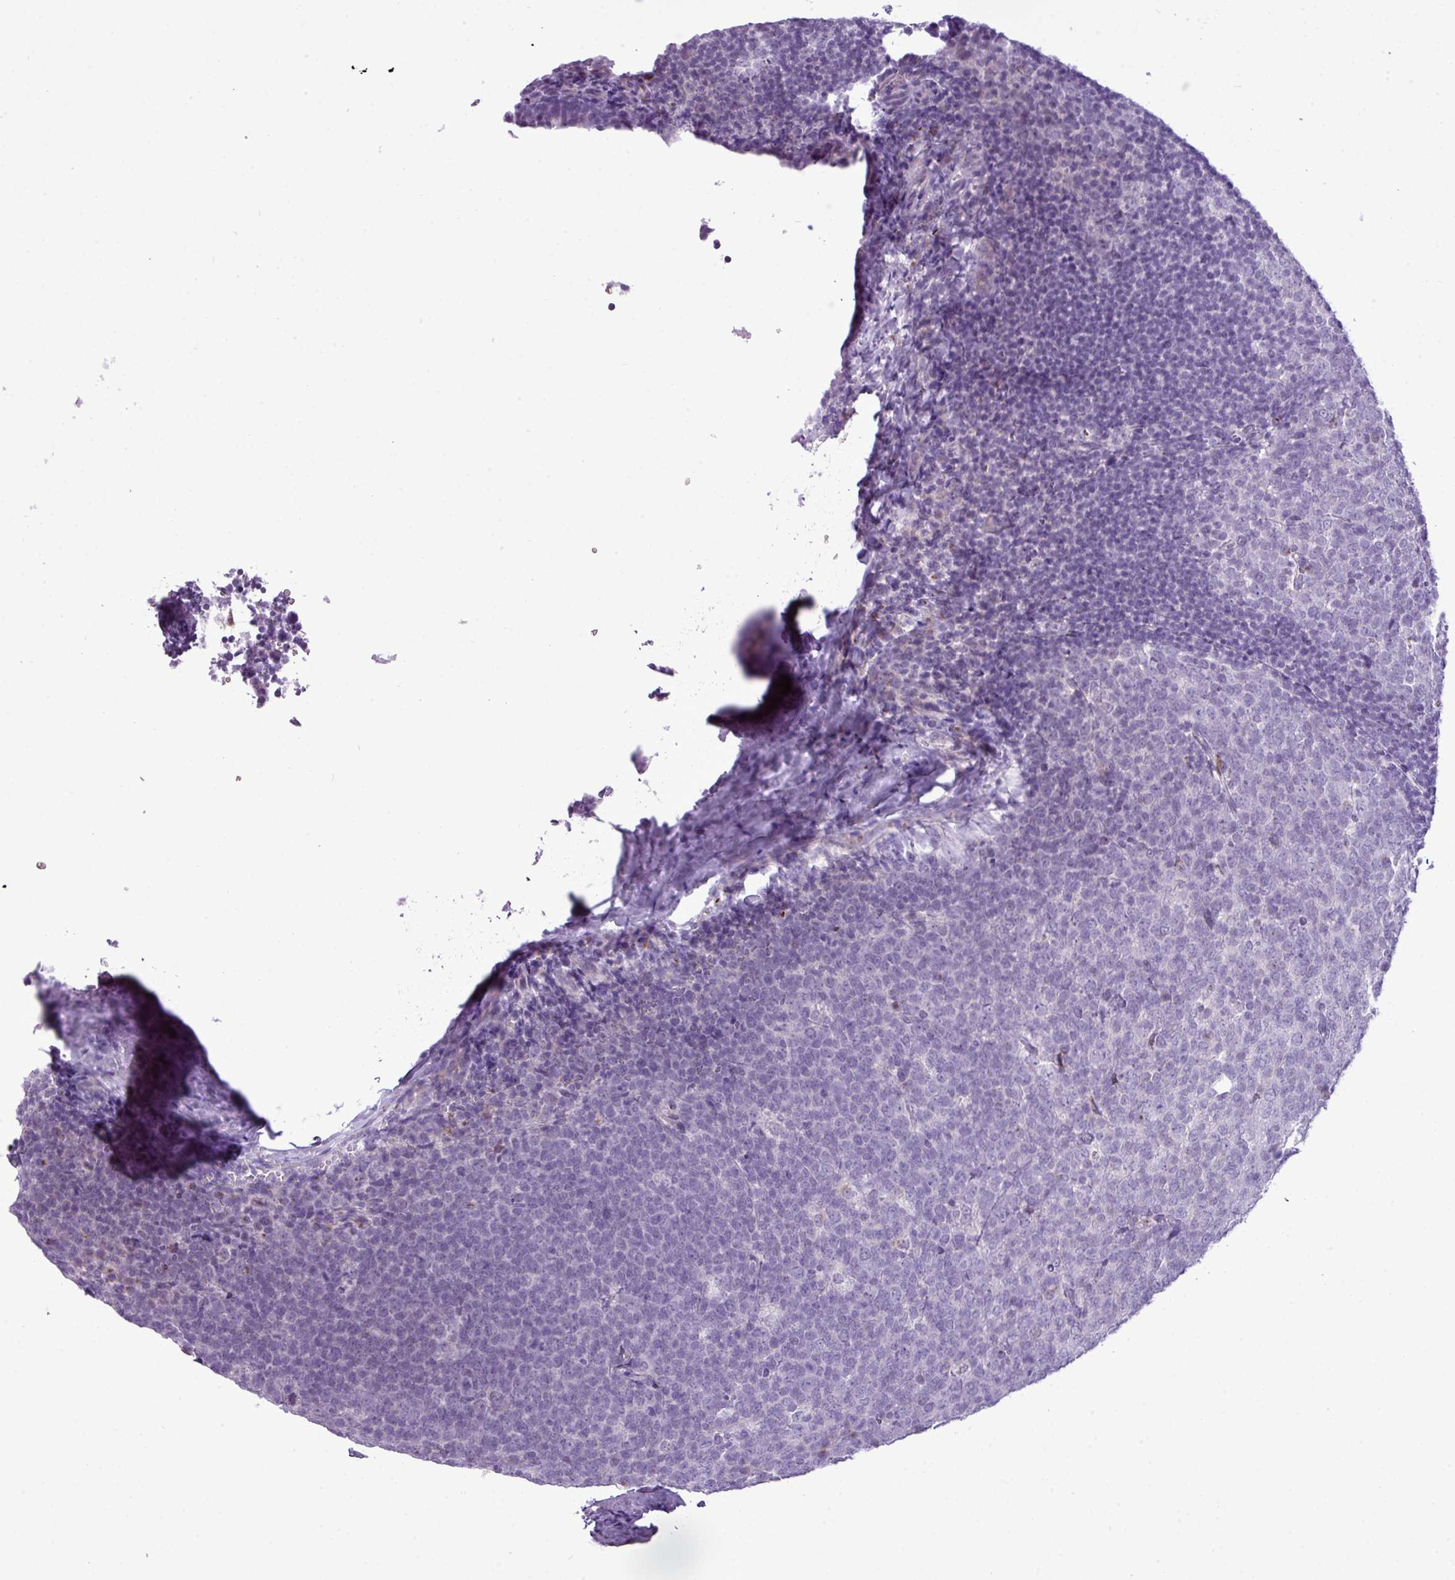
{"staining": {"intensity": "negative", "quantity": "none", "location": "none"}, "tissue": "tonsil", "cell_type": "Germinal center cells", "image_type": "normal", "snomed": [{"axis": "morphology", "description": "Normal tissue, NOS"}, {"axis": "topography", "description": "Tonsil"}], "caption": "A high-resolution image shows immunohistochemistry (IHC) staining of unremarkable tonsil, which demonstrates no significant positivity in germinal center cells.", "gene": "FAM43A", "patient": {"sex": "male", "age": 27}}